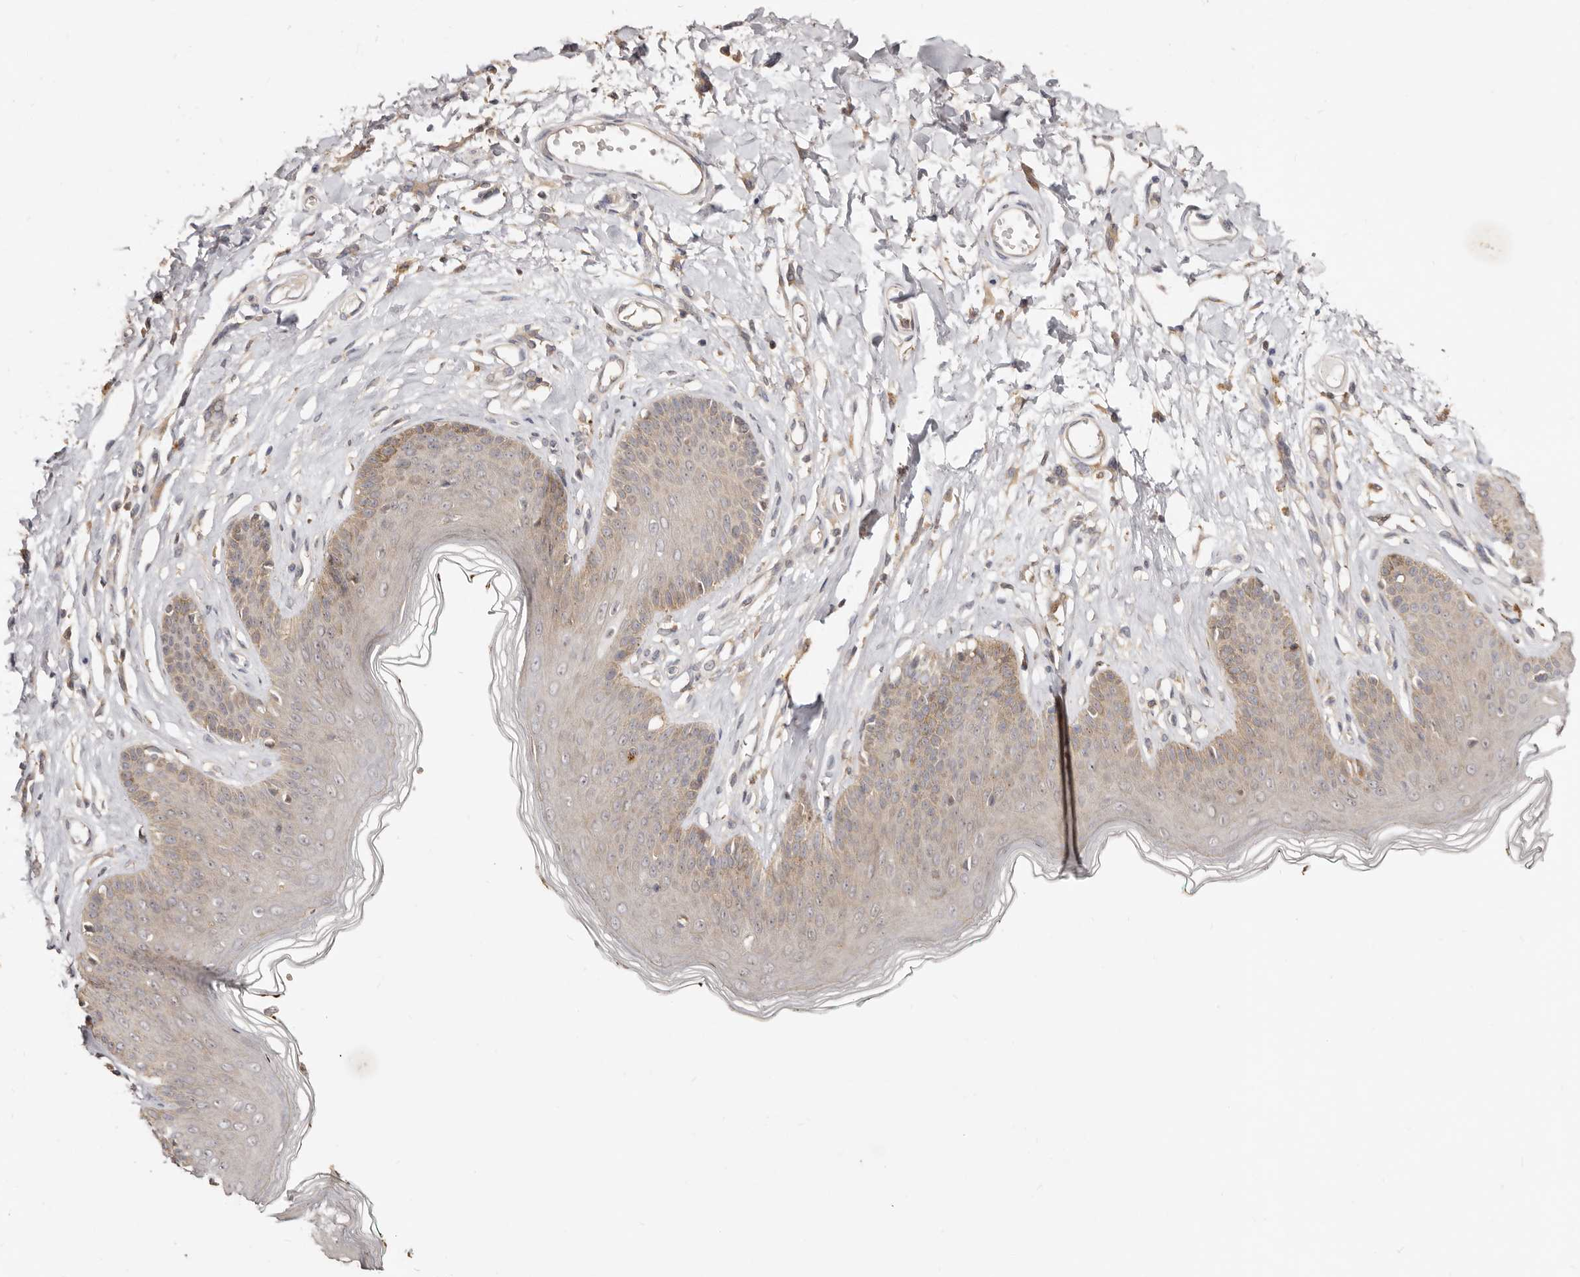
{"staining": {"intensity": "moderate", "quantity": "<25%", "location": "cytoplasmic/membranous"}, "tissue": "skin", "cell_type": "Epidermal cells", "image_type": "normal", "snomed": [{"axis": "morphology", "description": "Normal tissue, NOS"}, {"axis": "morphology", "description": "Squamous cell carcinoma, NOS"}, {"axis": "topography", "description": "Vulva"}], "caption": "Immunohistochemistry image of normal skin: skin stained using immunohistochemistry reveals low levels of moderate protein expression localized specifically in the cytoplasmic/membranous of epidermal cells, appearing as a cytoplasmic/membranous brown color.", "gene": "TC2N", "patient": {"sex": "female", "age": 85}}